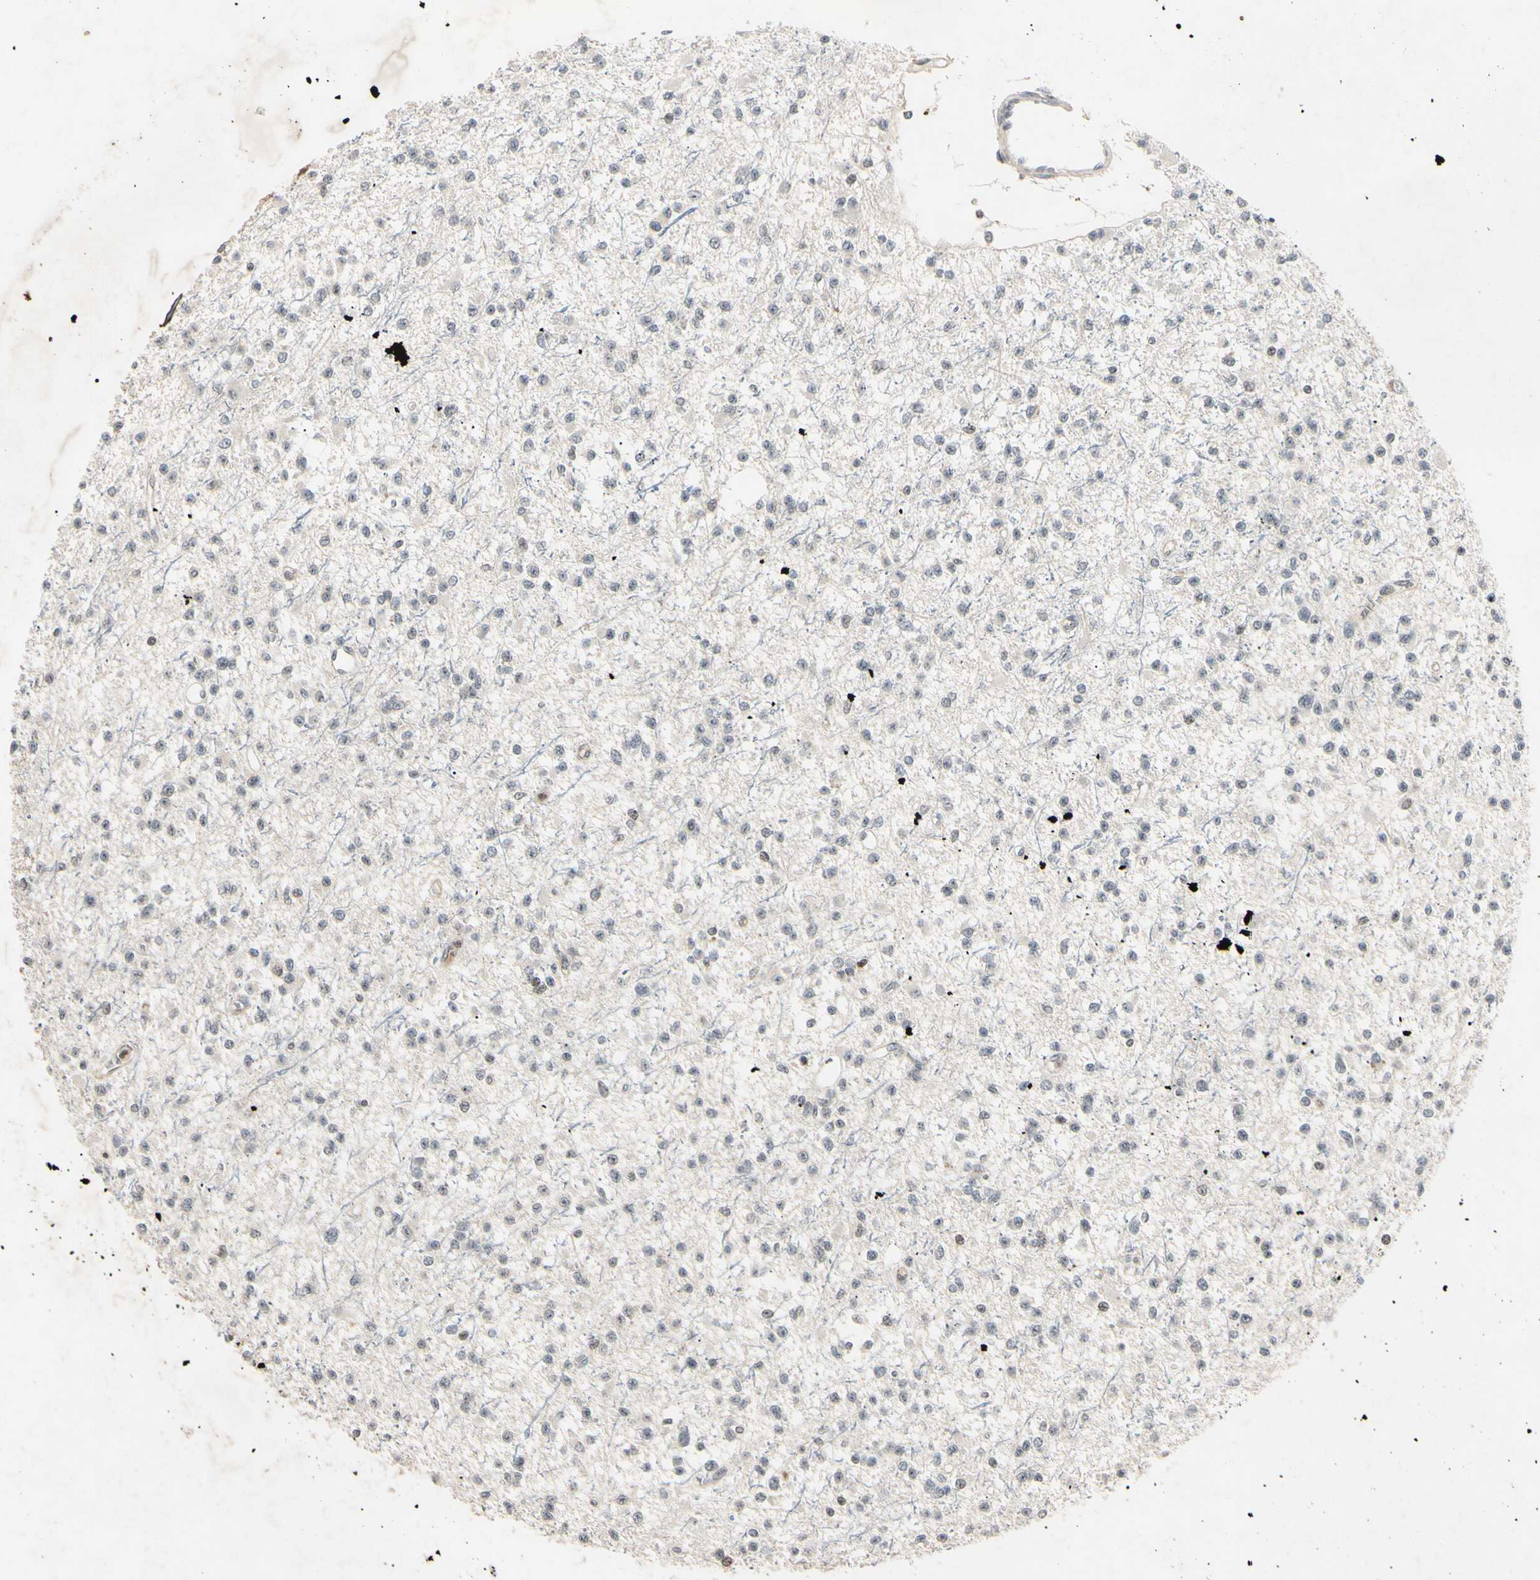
{"staining": {"intensity": "negative", "quantity": "none", "location": "none"}, "tissue": "glioma", "cell_type": "Tumor cells", "image_type": "cancer", "snomed": [{"axis": "morphology", "description": "Glioma, malignant, Low grade"}, {"axis": "topography", "description": "Brain"}], "caption": "Human glioma stained for a protein using immunohistochemistry (IHC) displays no expression in tumor cells.", "gene": "AEBP1", "patient": {"sex": "female", "age": 22}}